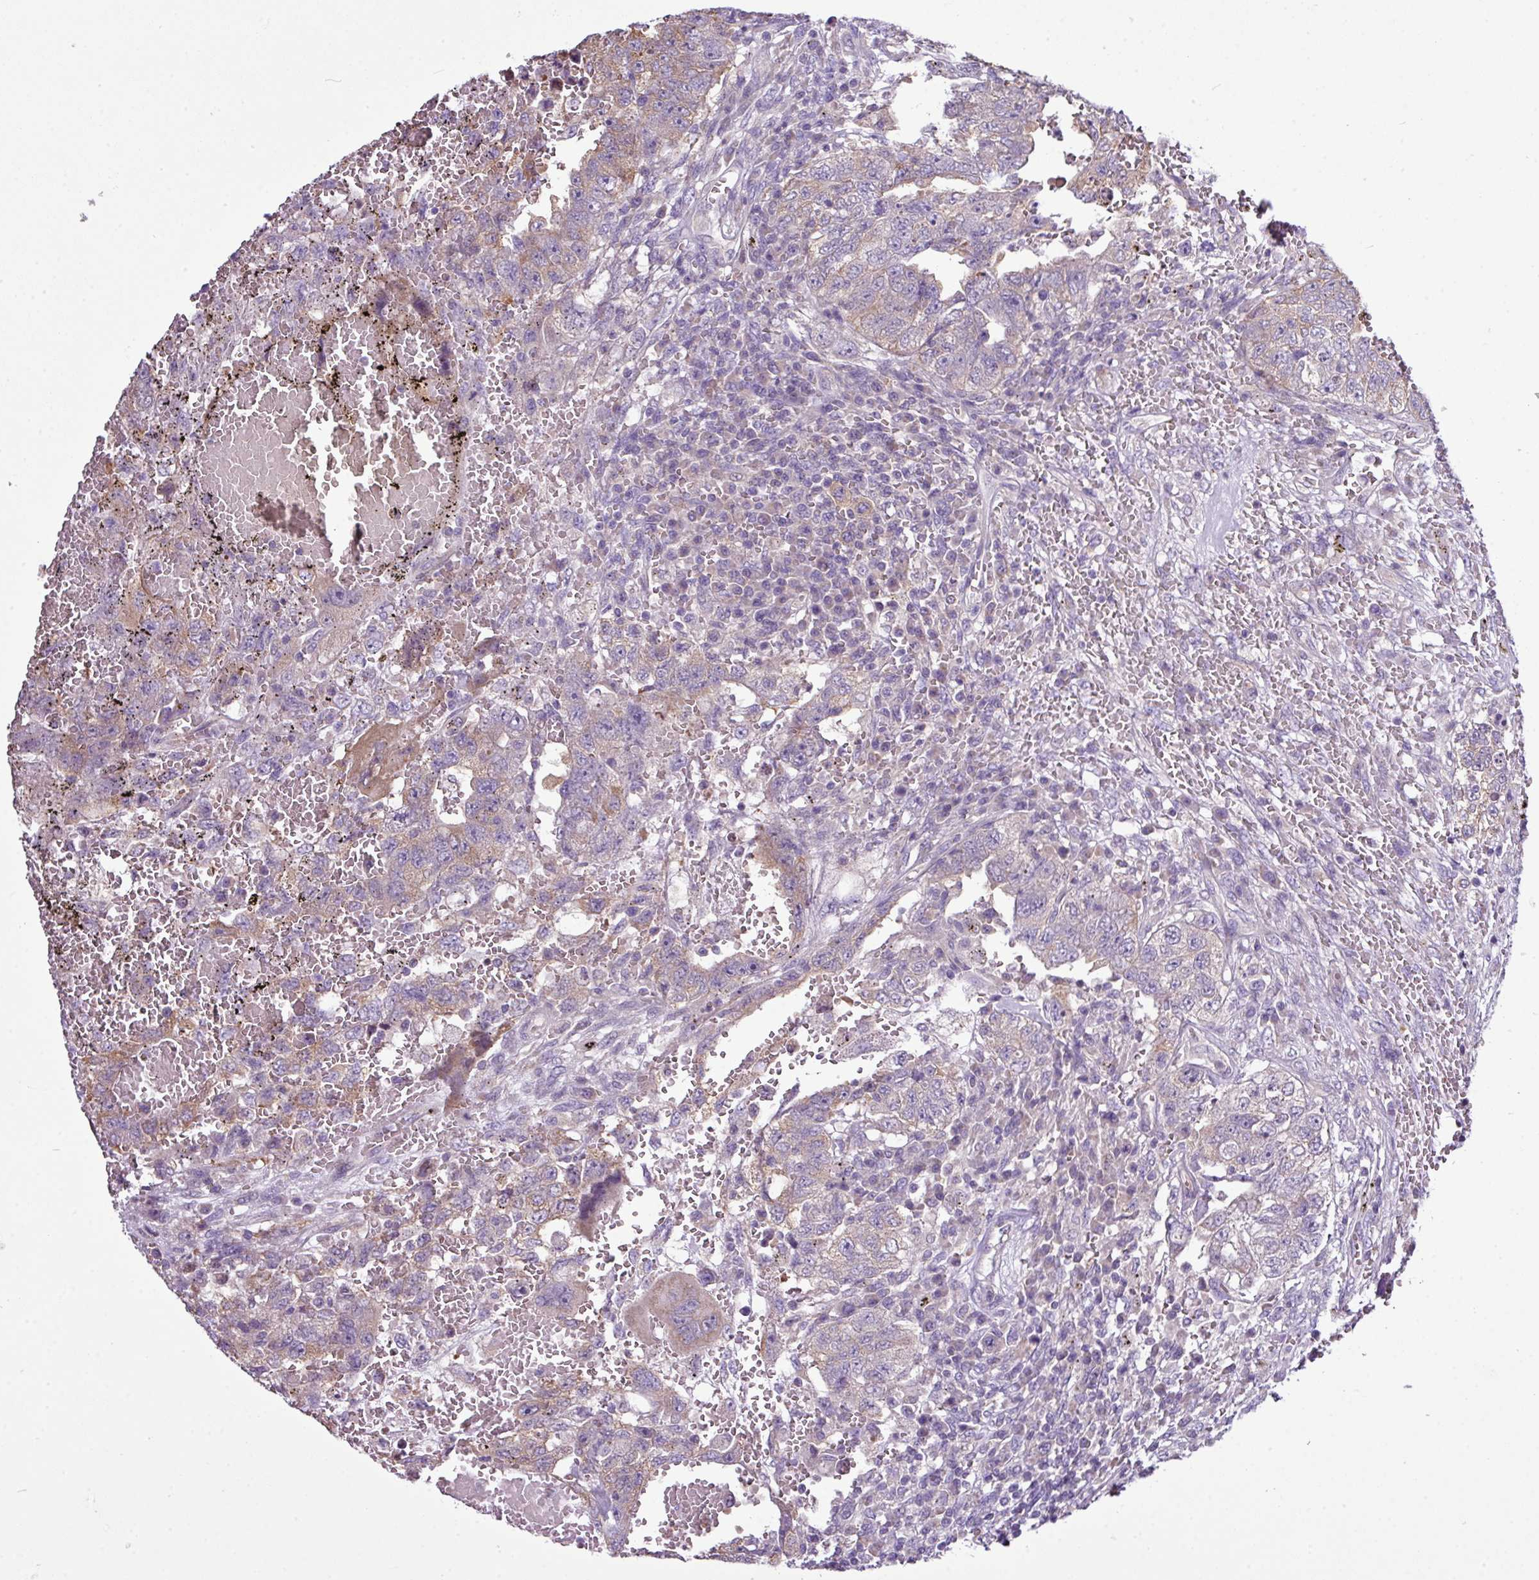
{"staining": {"intensity": "moderate", "quantity": "<25%", "location": "cytoplasmic/membranous"}, "tissue": "testis cancer", "cell_type": "Tumor cells", "image_type": "cancer", "snomed": [{"axis": "morphology", "description": "Carcinoma, Embryonal, NOS"}, {"axis": "topography", "description": "Testis"}], "caption": "Immunohistochemistry (DAB (3,3'-diaminobenzidine)) staining of human testis embryonal carcinoma demonstrates moderate cytoplasmic/membranous protein positivity in about <25% of tumor cells. (brown staining indicates protein expression, while blue staining denotes nuclei).", "gene": "AGAP5", "patient": {"sex": "male", "age": 26}}